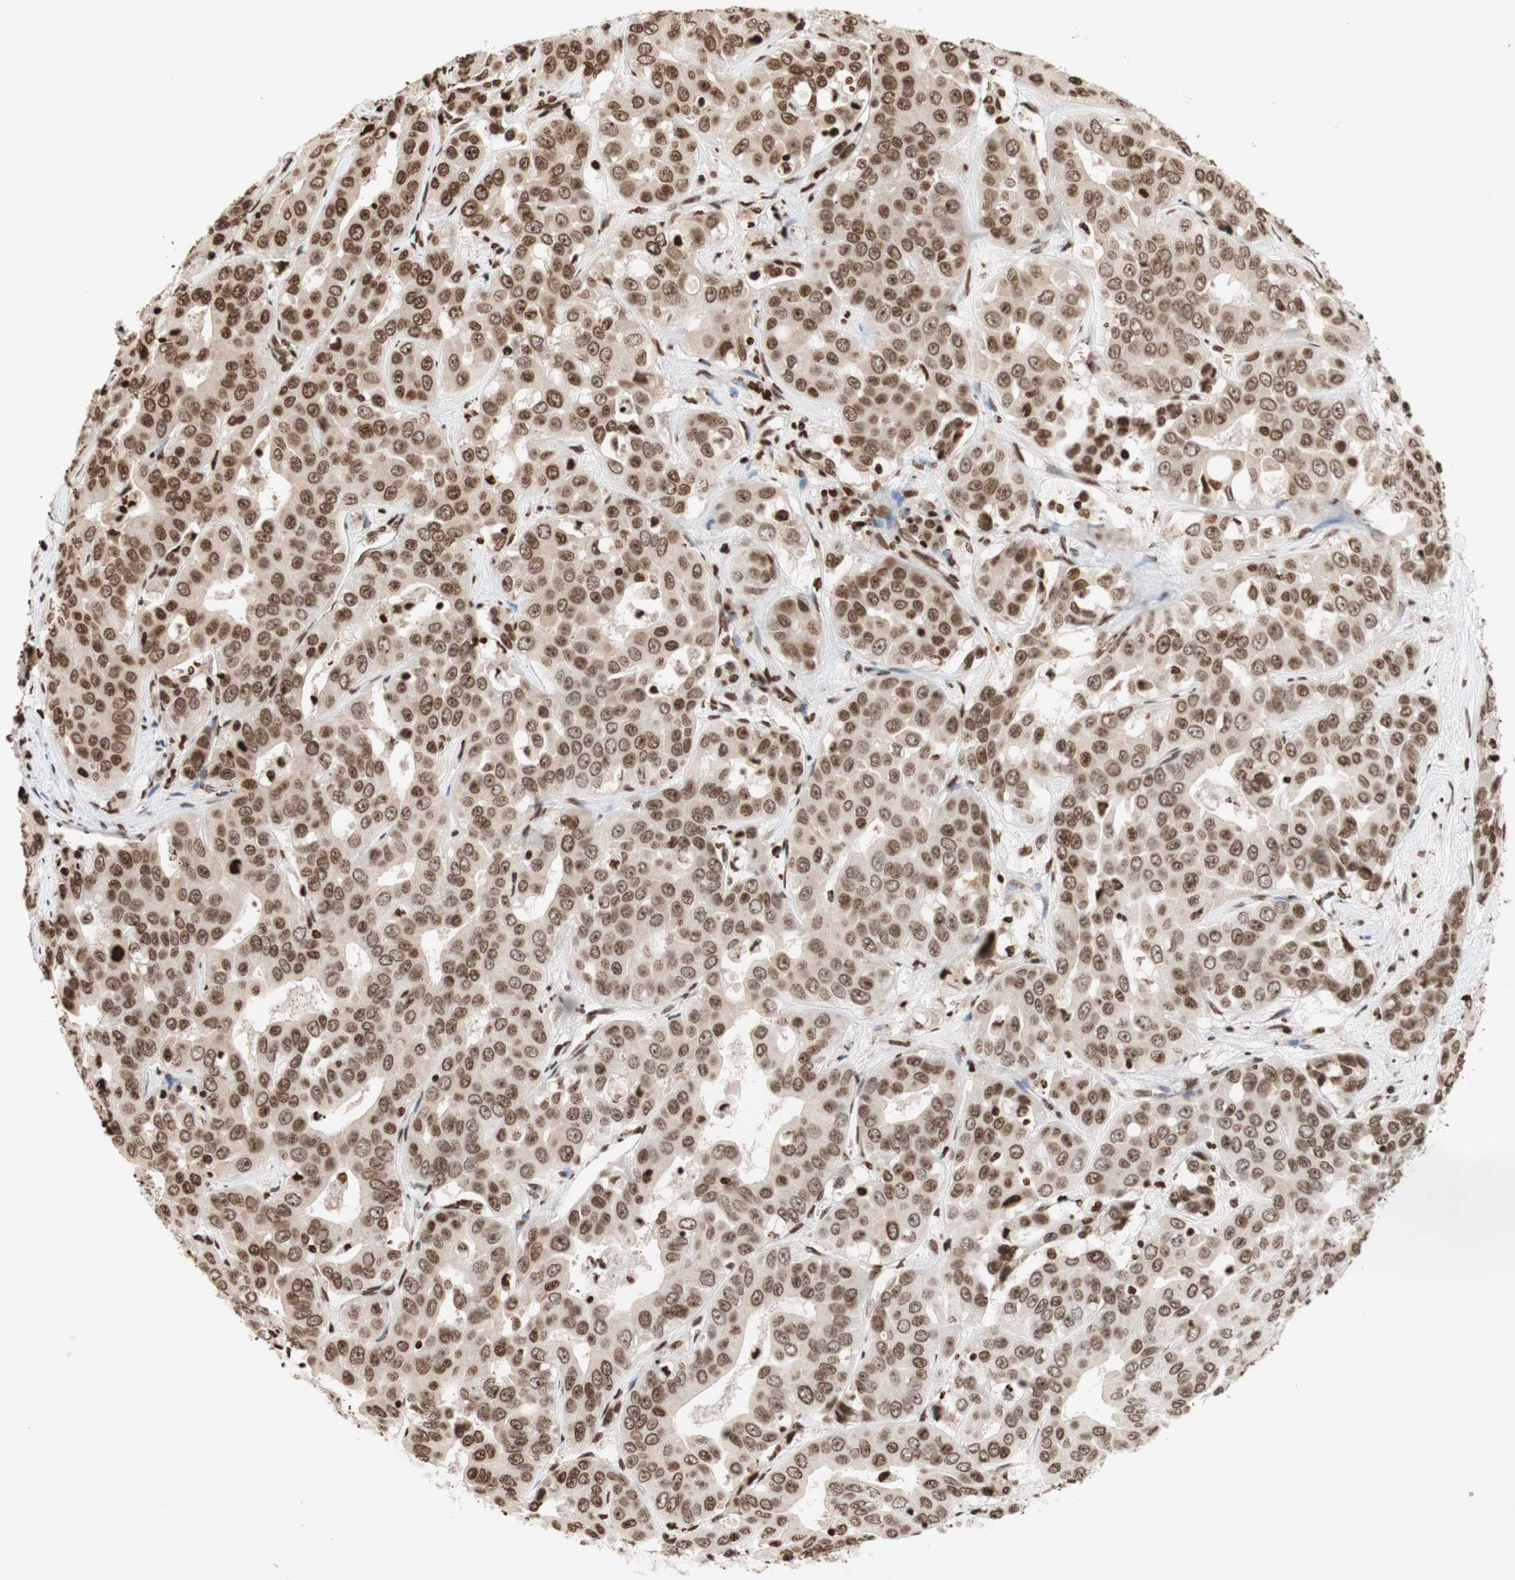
{"staining": {"intensity": "moderate", "quantity": ">75%", "location": "cytoplasmic/membranous,nuclear"}, "tissue": "liver cancer", "cell_type": "Tumor cells", "image_type": "cancer", "snomed": [{"axis": "morphology", "description": "Cholangiocarcinoma"}, {"axis": "topography", "description": "Liver"}], "caption": "This photomicrograph displays liver cancer stained with immunohistochemistry to label a protein in brown. The cytoplasmic/membranous and nuclear of tumor cells show moderate positivity for the protein. Nuclei are counter-stained blue.", "gene": "NCOA3", "patient": {"sex": "female", "age": 52}}